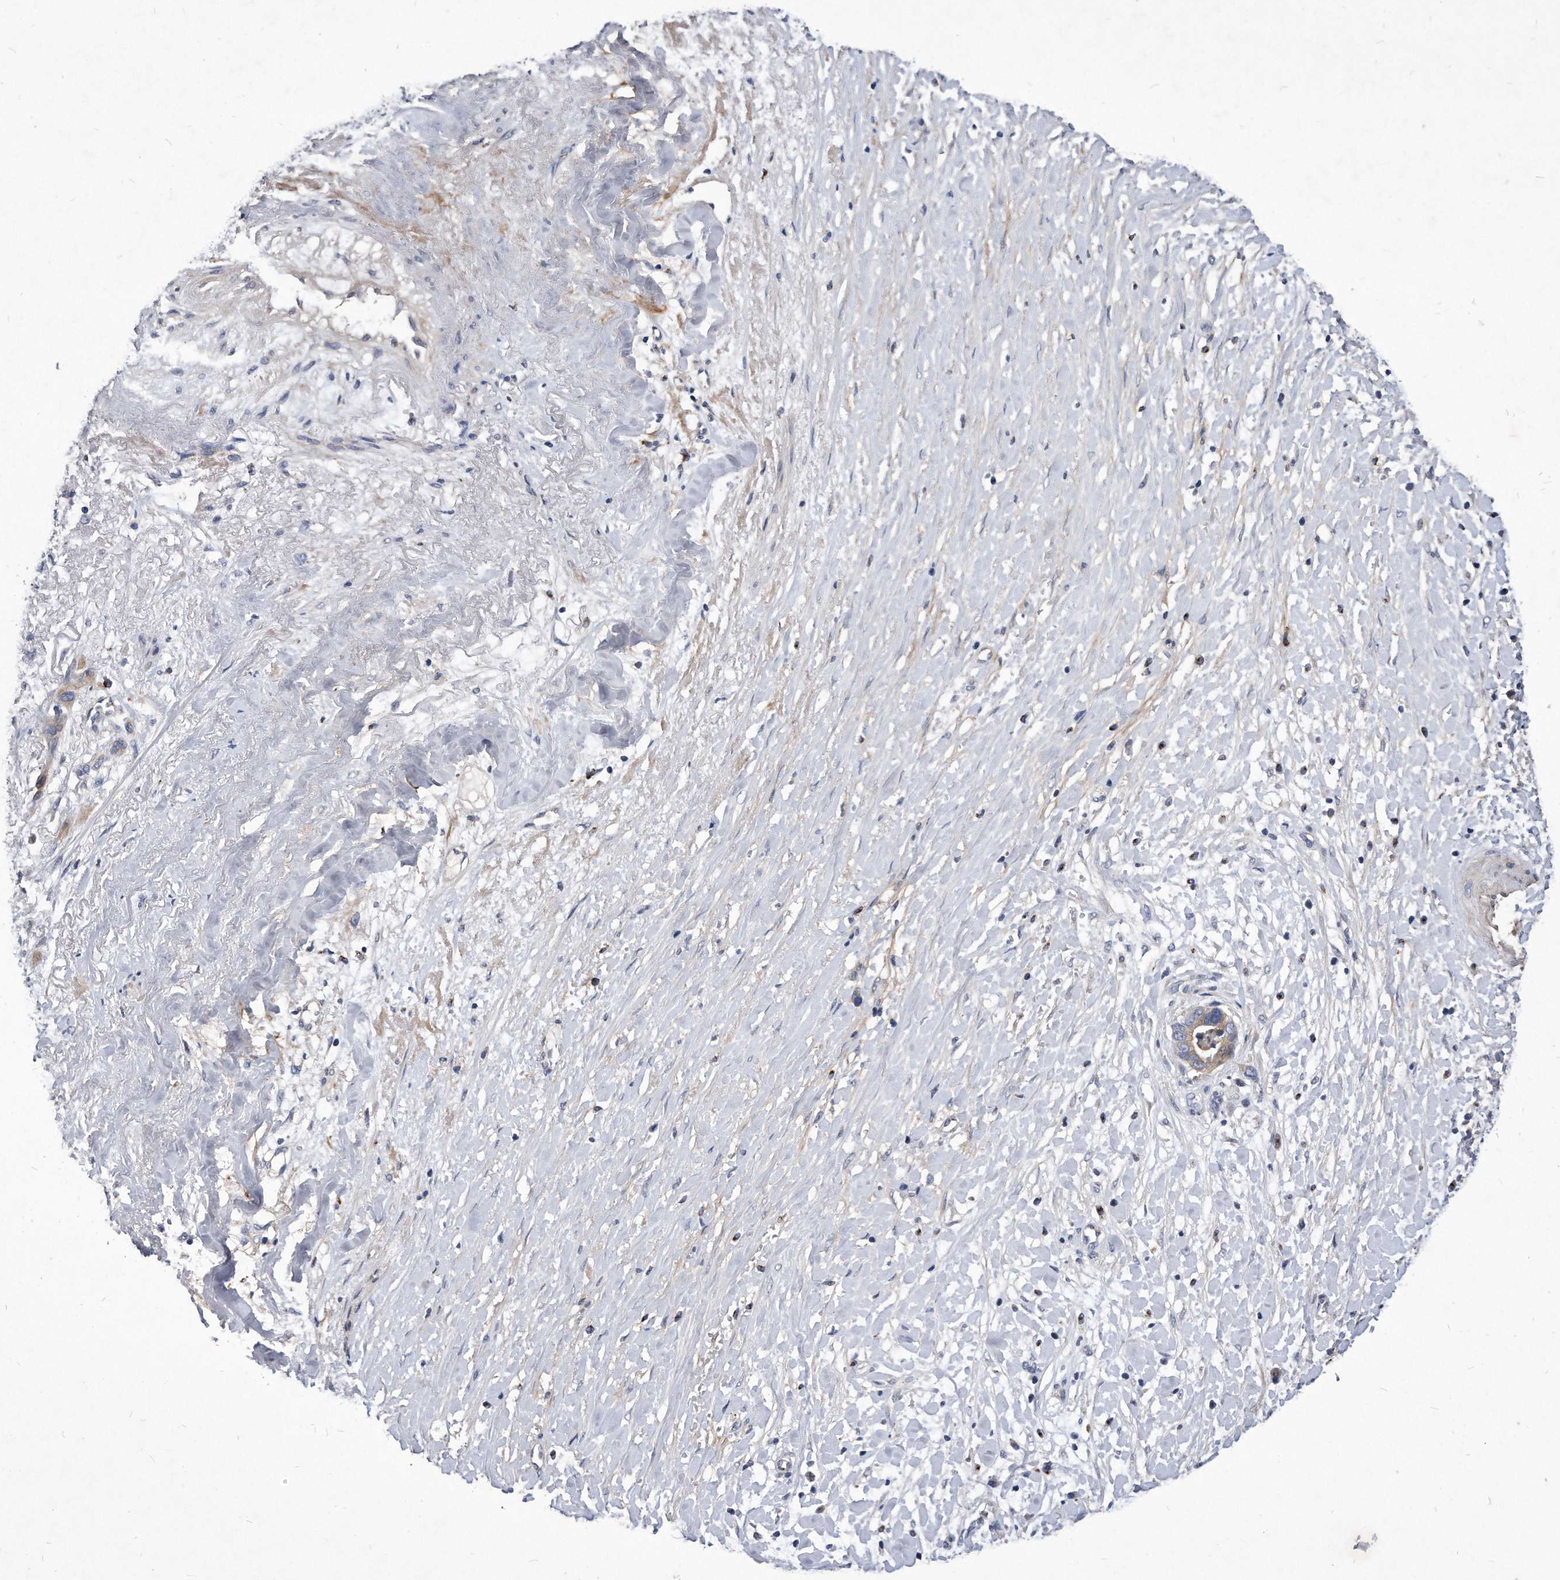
{"staining": {"intensity": "weak", "quantity": "<25%", "location": "cytoplasmic/membranous"}, "tissue": "liver cancer", "cell_type": "Tumor cells", "image_type": "cancer", "snomed": [{"axis": "morphology", "description": "Cholangiocarcinoma"}, {"axis": "topography", "description": "Liver"}], "caption": "Micrograph shows no protein positivity in tumor cells of cholangiocarcinoma (liver) tissue. (DAB IHC visualized using brightfield microscopy, high magnification).", "gene": "MGAT4A", "patient": {"sex": "female", "age": 79}}